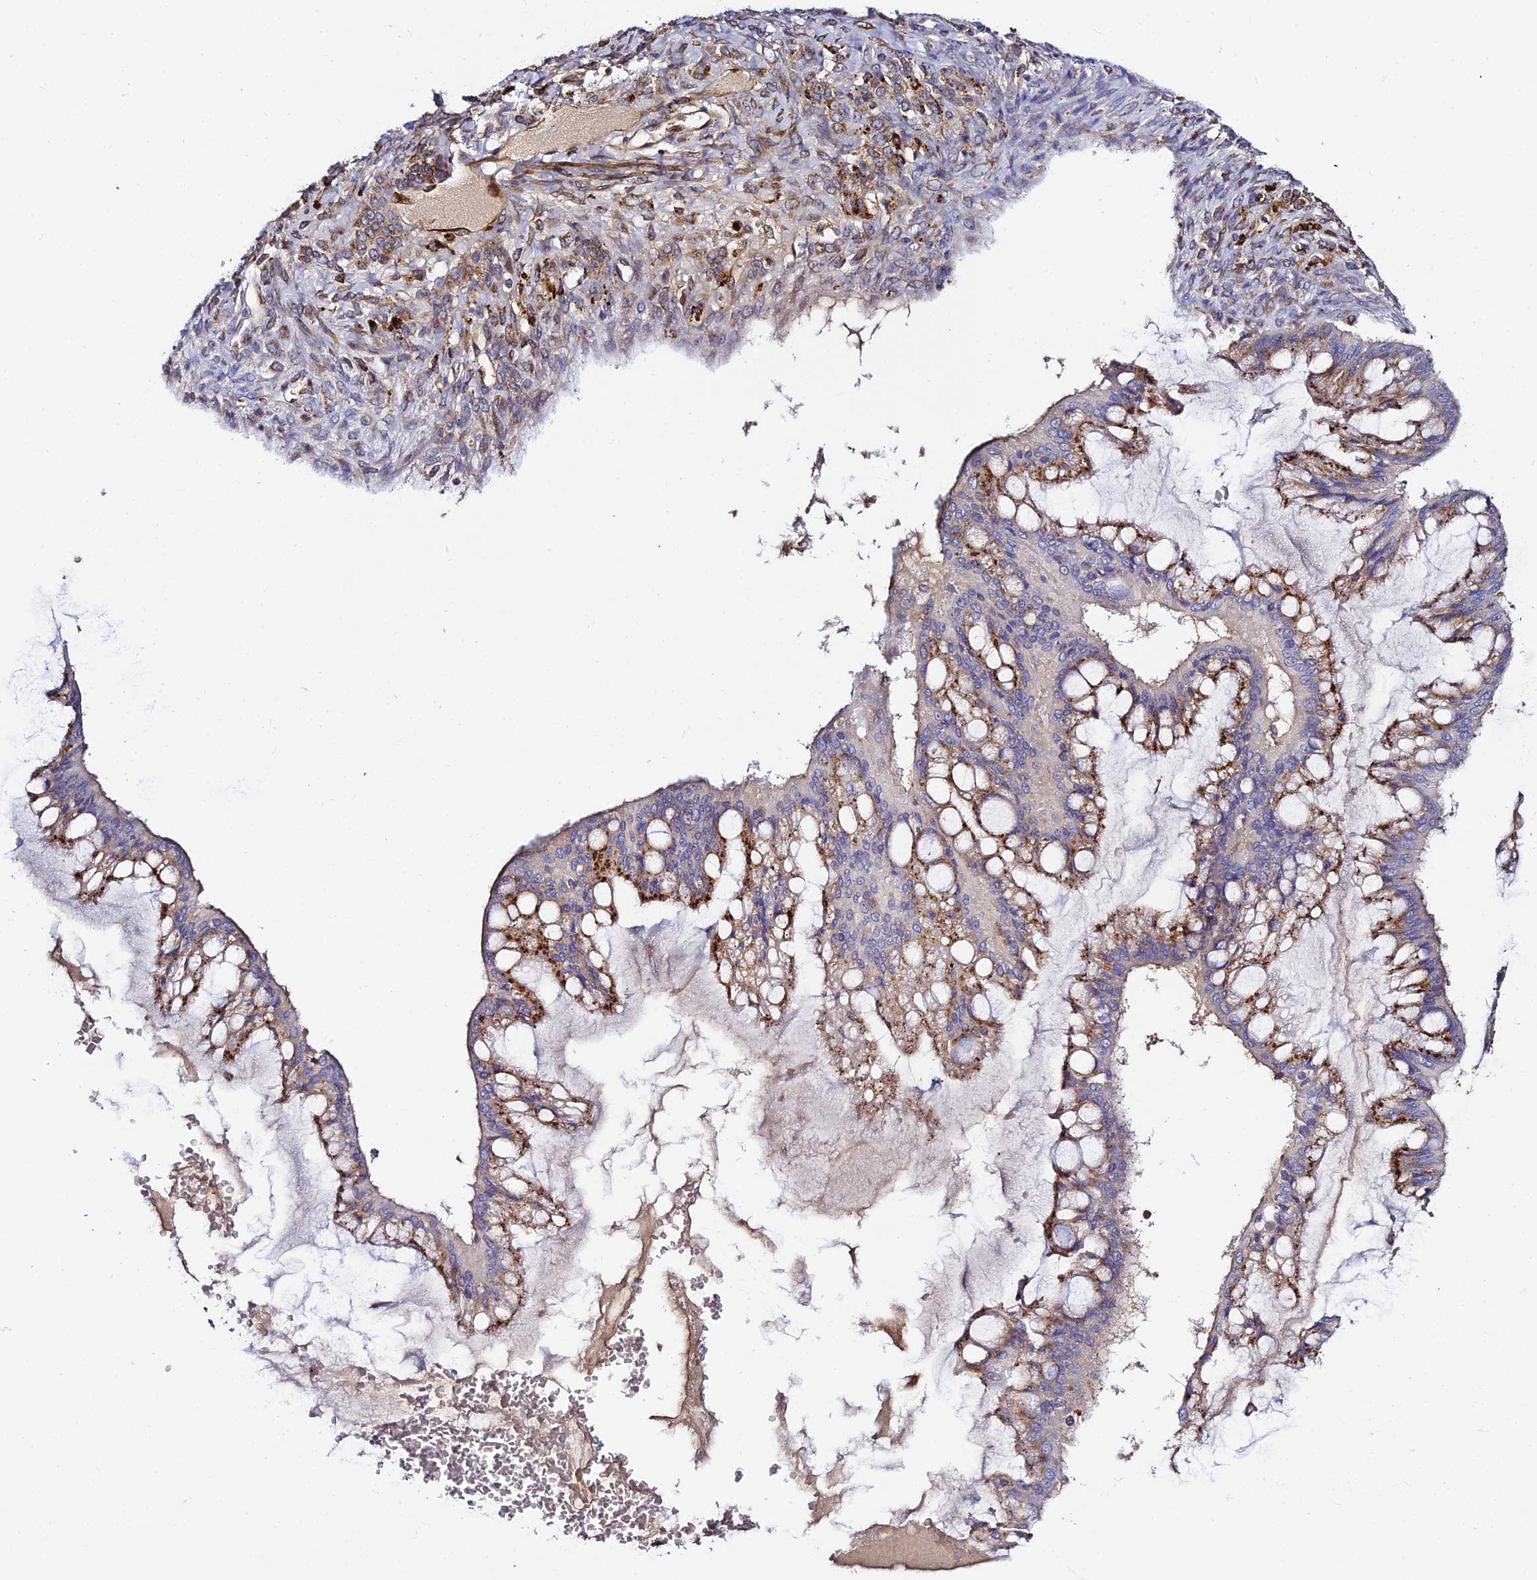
{"staining": {"intensity": "strong", "quantity": "25%-75%", "location": "cytoplasmic/membranous"}, "tissue": "ovarian cancer", "cell_type": "Tumor cells", "image_type": "cancer", "snomed": [{"axis": "morphology", "description": "Cystadenocarcinoma, mucinous, NOS"}, {"axis": "topography", "description": "Ovary"}], "caption": "Protein expression analysis of human mucinous cystadenocarcinoma (ovarian) reveals strong cytoplasmic/membranous staining in approximately 25%-75% of tumor cells.", "gene": "TRPV2", "patient": {"sex": "female", "age": 73}}